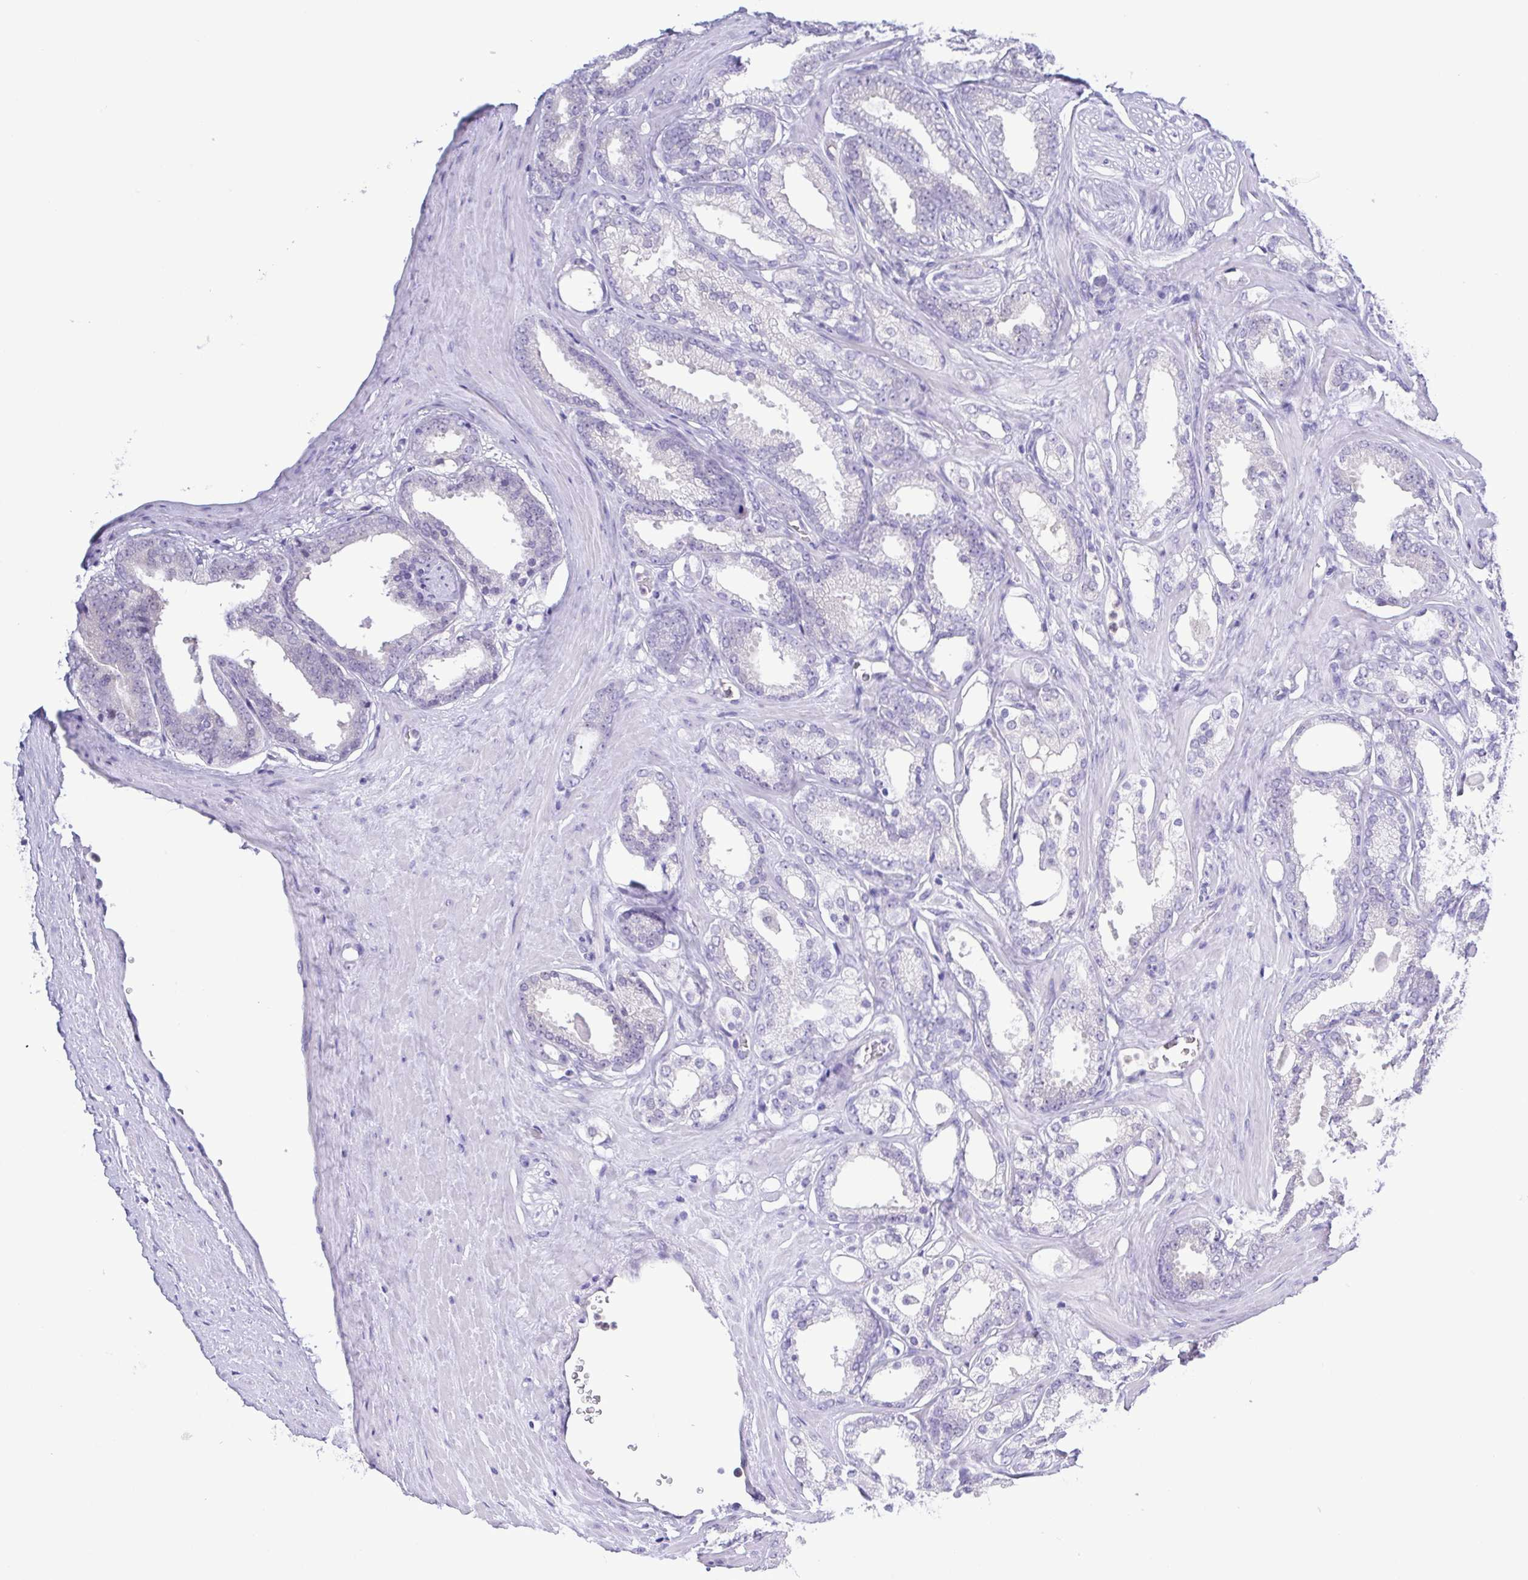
{"staining": {"intensity": "negative", "quantity": "none", "location": "none"}, "tissue": "prostate cancer", "cell_type": "Tumor cells", "image_type": "cancer", "snomed": [{"axis": "morphology", "description": "Adenocarcinoma, Low grade"}, {"axis": "topography", "description": "Prostate"}], "caption": "Human prostate cancer (adenocarcinoma (low-grade)) stained for a protein using immunohistochemistry (IHC) demonstrates no expression in tumor cells.", "gene": "LDHC", "patient": {"sex": "male", "age": 65}}